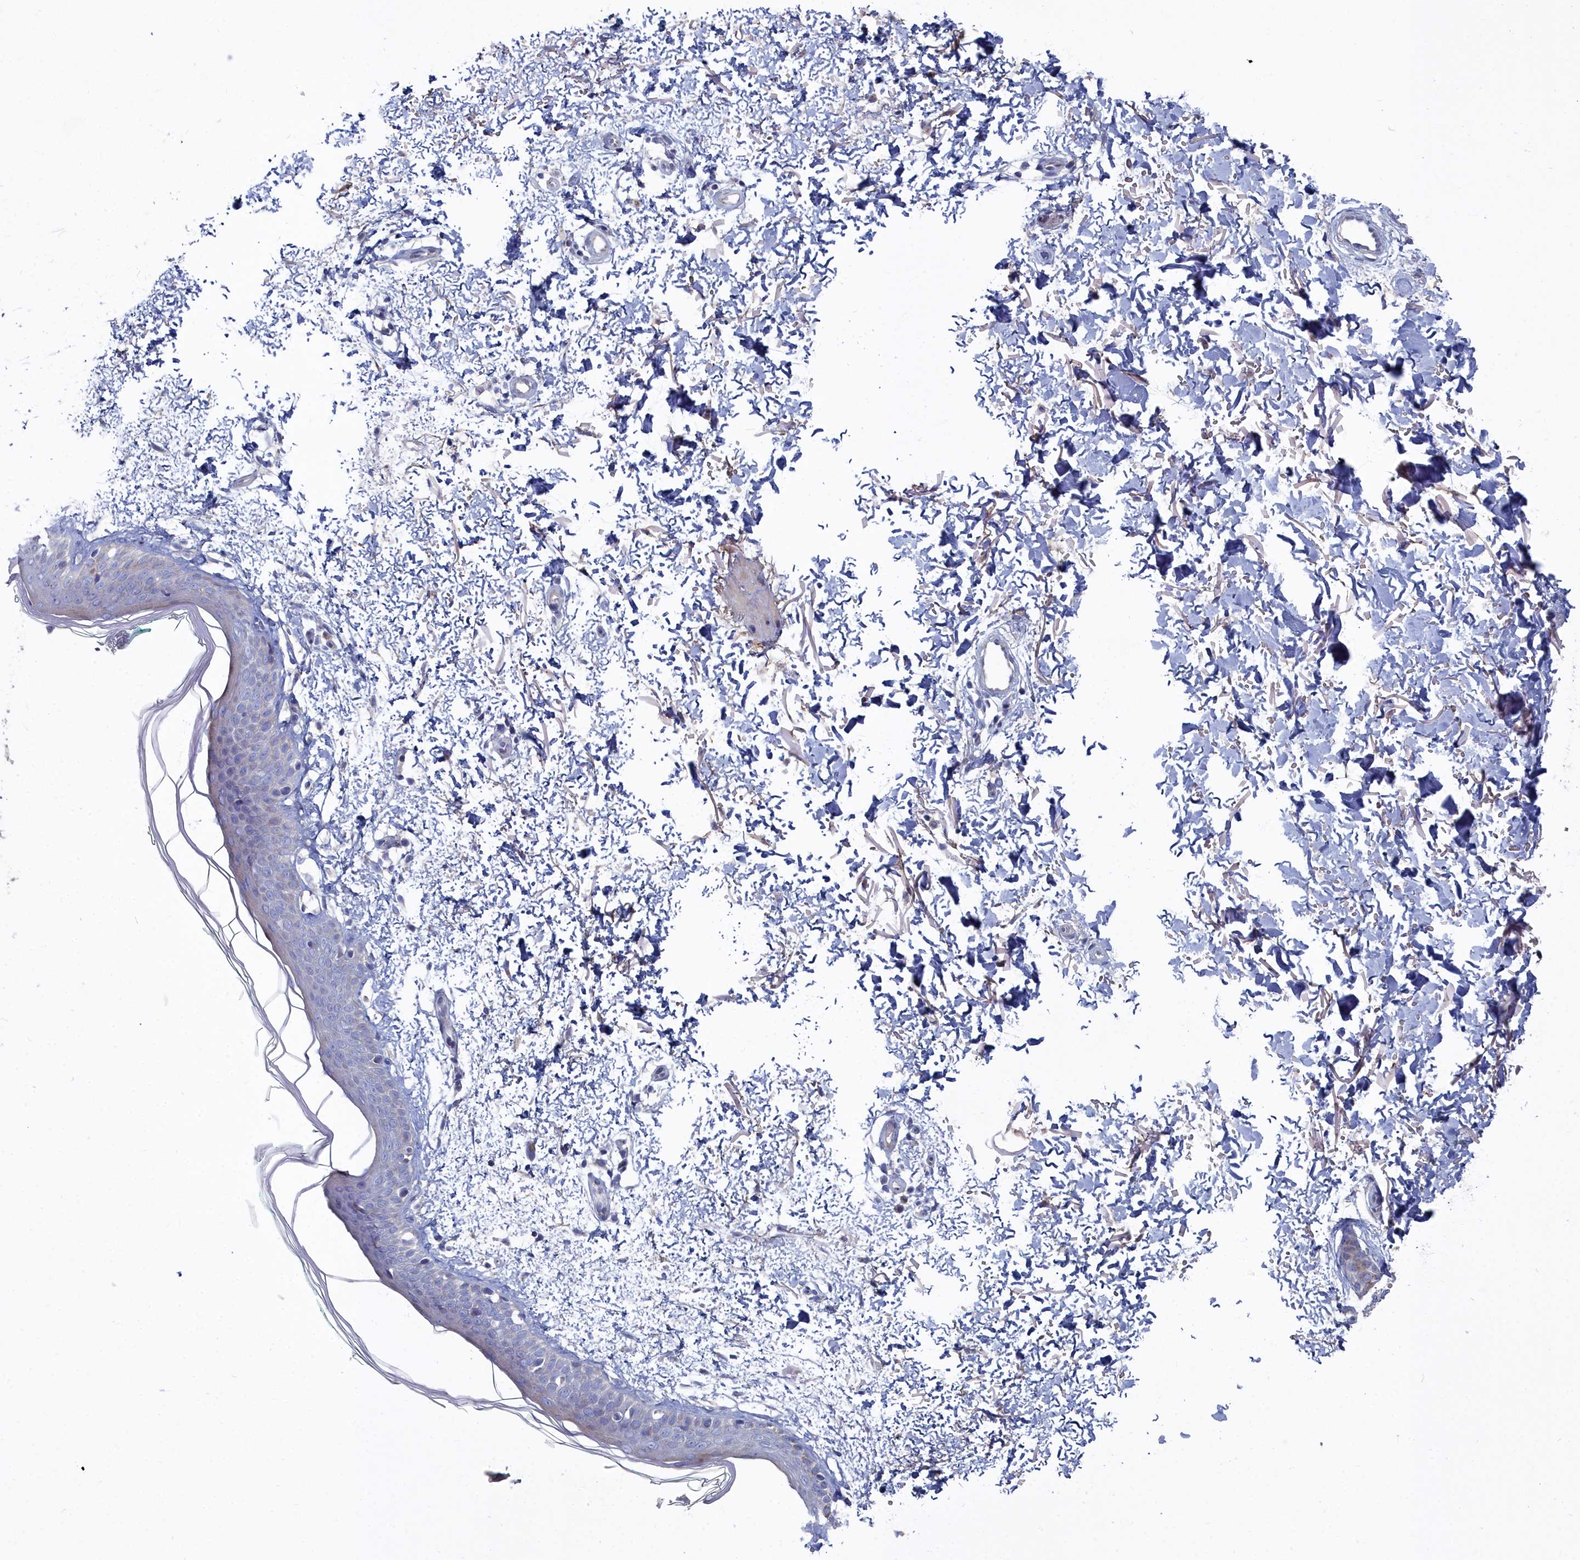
{"staining": {"intensity": "negative", "quantity": "none", "location": "none"}, "tissue": "skin", "cell_type": "Fibroblasts", "image_type": "normal", "snomed": [{"axis": "morphology", "description": "Normal tissue, NOS"}, {"axis": "topography", "description": "Skin"}], "caption": "IHC image of normal skin: skin stained with DAB shows no significant protein positivity in fibroblasts.", "gene": "SHISAL2A", "patient": {"sex": "male", "age": 66}}